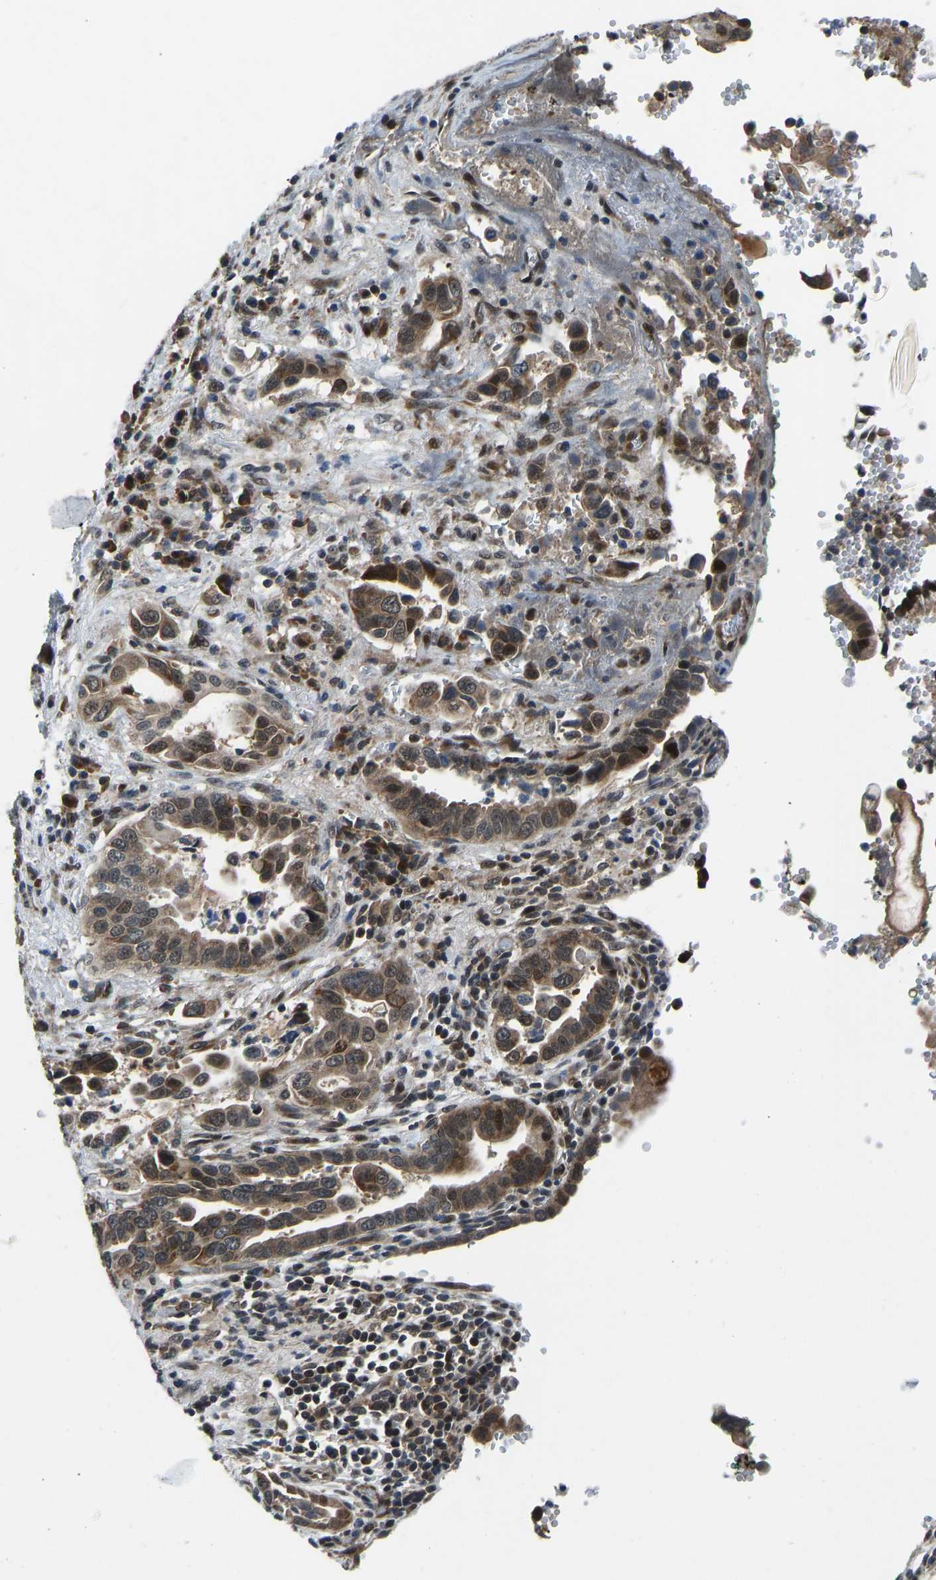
{"staining": {"intensity": "moderate", "quantity": ">75%", "location": "cytoplasmic/membranous,nuclear"}, "tissue": "pancreatic cancer", "cell_type": "Tumor cells", "image_type": "cancer", "snomed": [{"axis": "morphology", "description": "Adenocarcinoma, NOS"}, {"axis": "topography", "description": "Pancreas"}], "caption": "Pancreatic cancer stained for a protein (brown) exhibits moderate cytoplasmic/membranous and nuclear positive staining in approximately >75% of tumor cells.", "gene": "RLIM", "patient": {"sex": "female", "age": 70}}